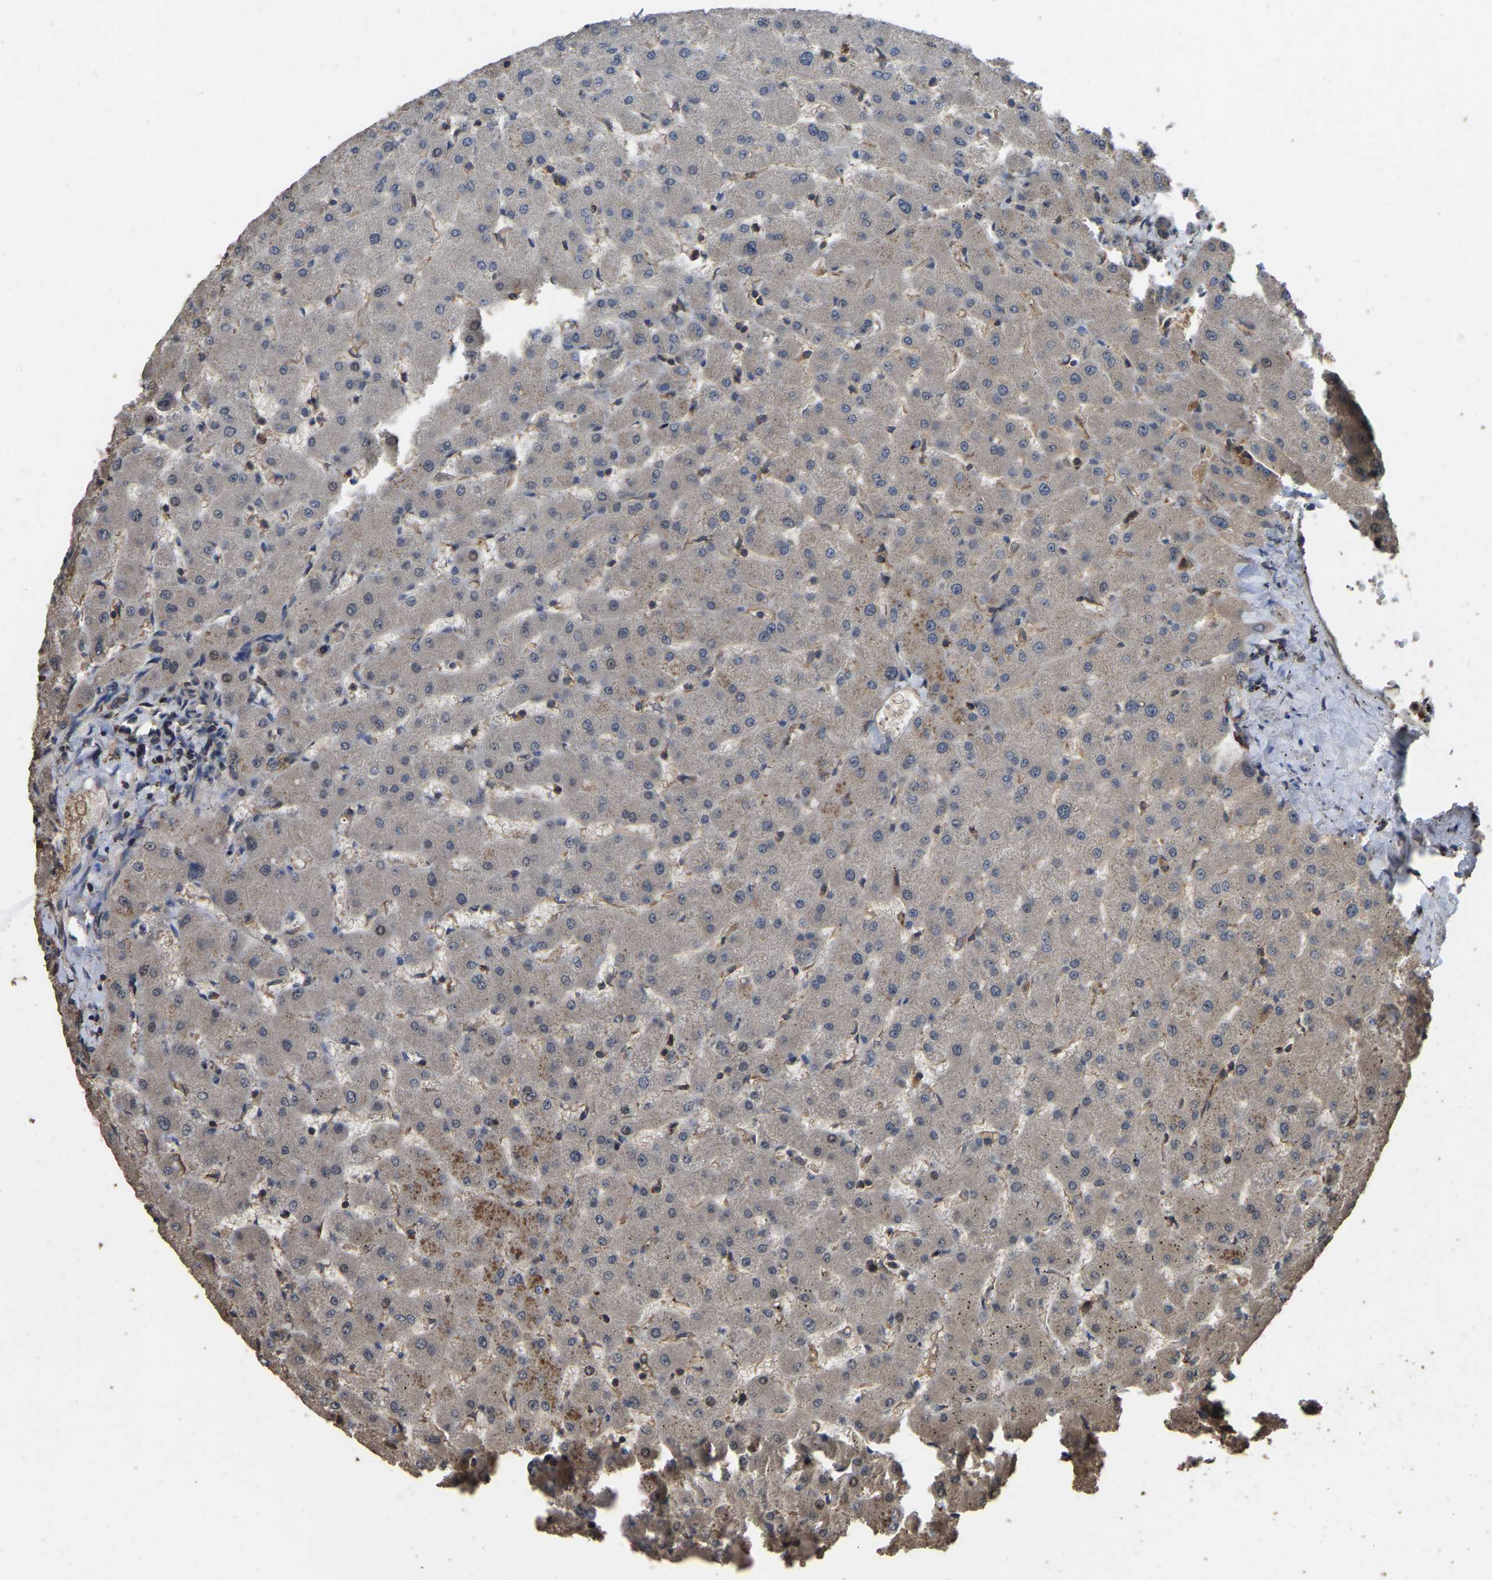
{"staining": {"intensity": "moderate", "quantity": ">75%", "location": "cytoplasmic/membranous"}, "tissue": "liver", "cell_type": "Cholangiocytes", "image_type": "normal", "snomed": [{"axis": "morphology", "description": "Normal tissue, NOS"}, {"axis": "topography", "description": "Liver"}], "caption": "DAB (3,3'-diaminobenzidine) immunohistochemical staining of normal human liver reveals moderate cytoplasmic/membranous protein expression in approximately >75% of cholangiocytes.", "gene": "FHIT", "patient": {"sex": "female", "age": 63}}